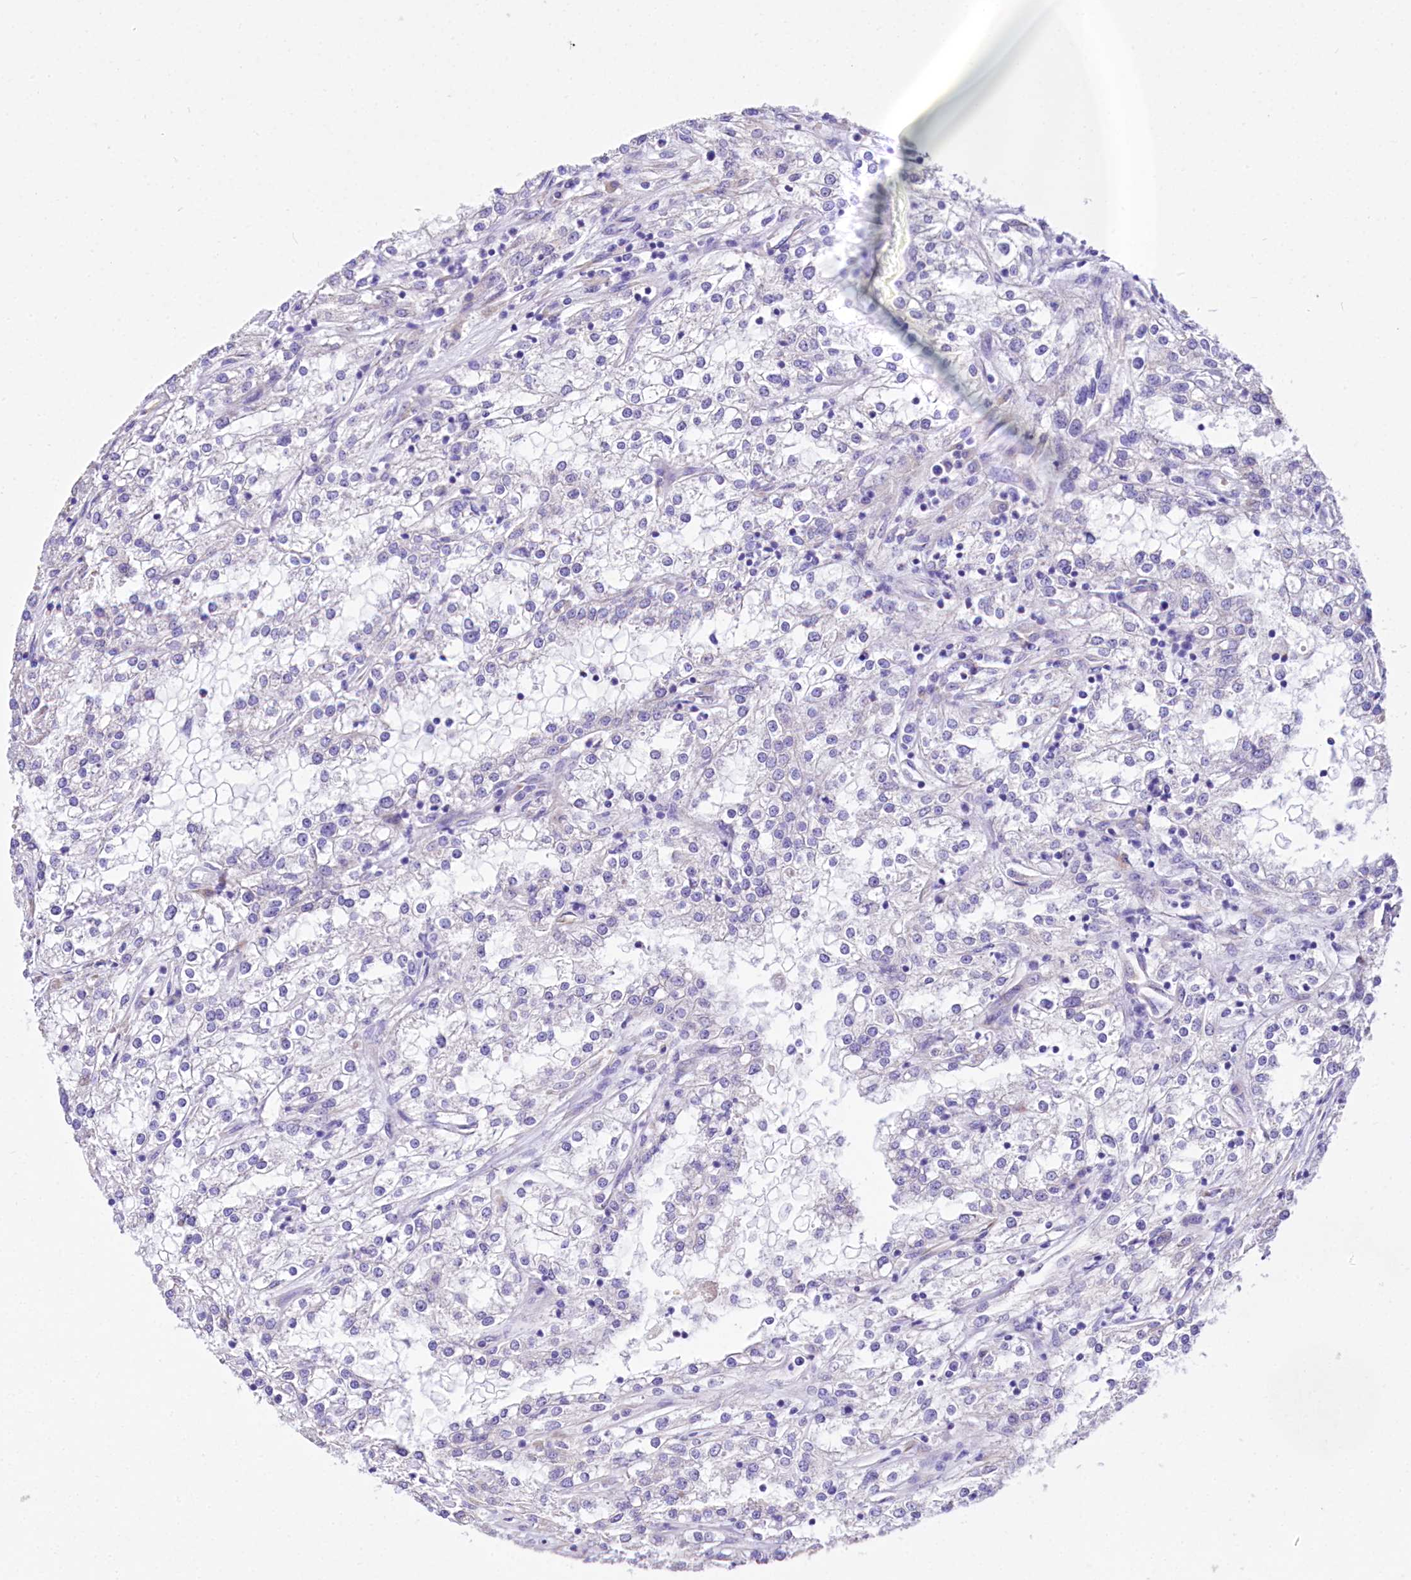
{"staining": {"intensity": "negative", "quantity": "none", "location": "none"}, "tissue": "renal cancer", "cell_type": "Tumor cells", "image_type": "cancer", "snomed": [{"axis": "morphology", "description": "Adenocarcinoma, NOS"}, {"axis": "topography", "description": "Kidney"}], "caption": "DAB immunohistochemical staining of human renal adenocarcinoma exhibits no significant positivity in tumor cells.", "gene": "A2ML1", "patient": {"sex": "female", "age": 52}}